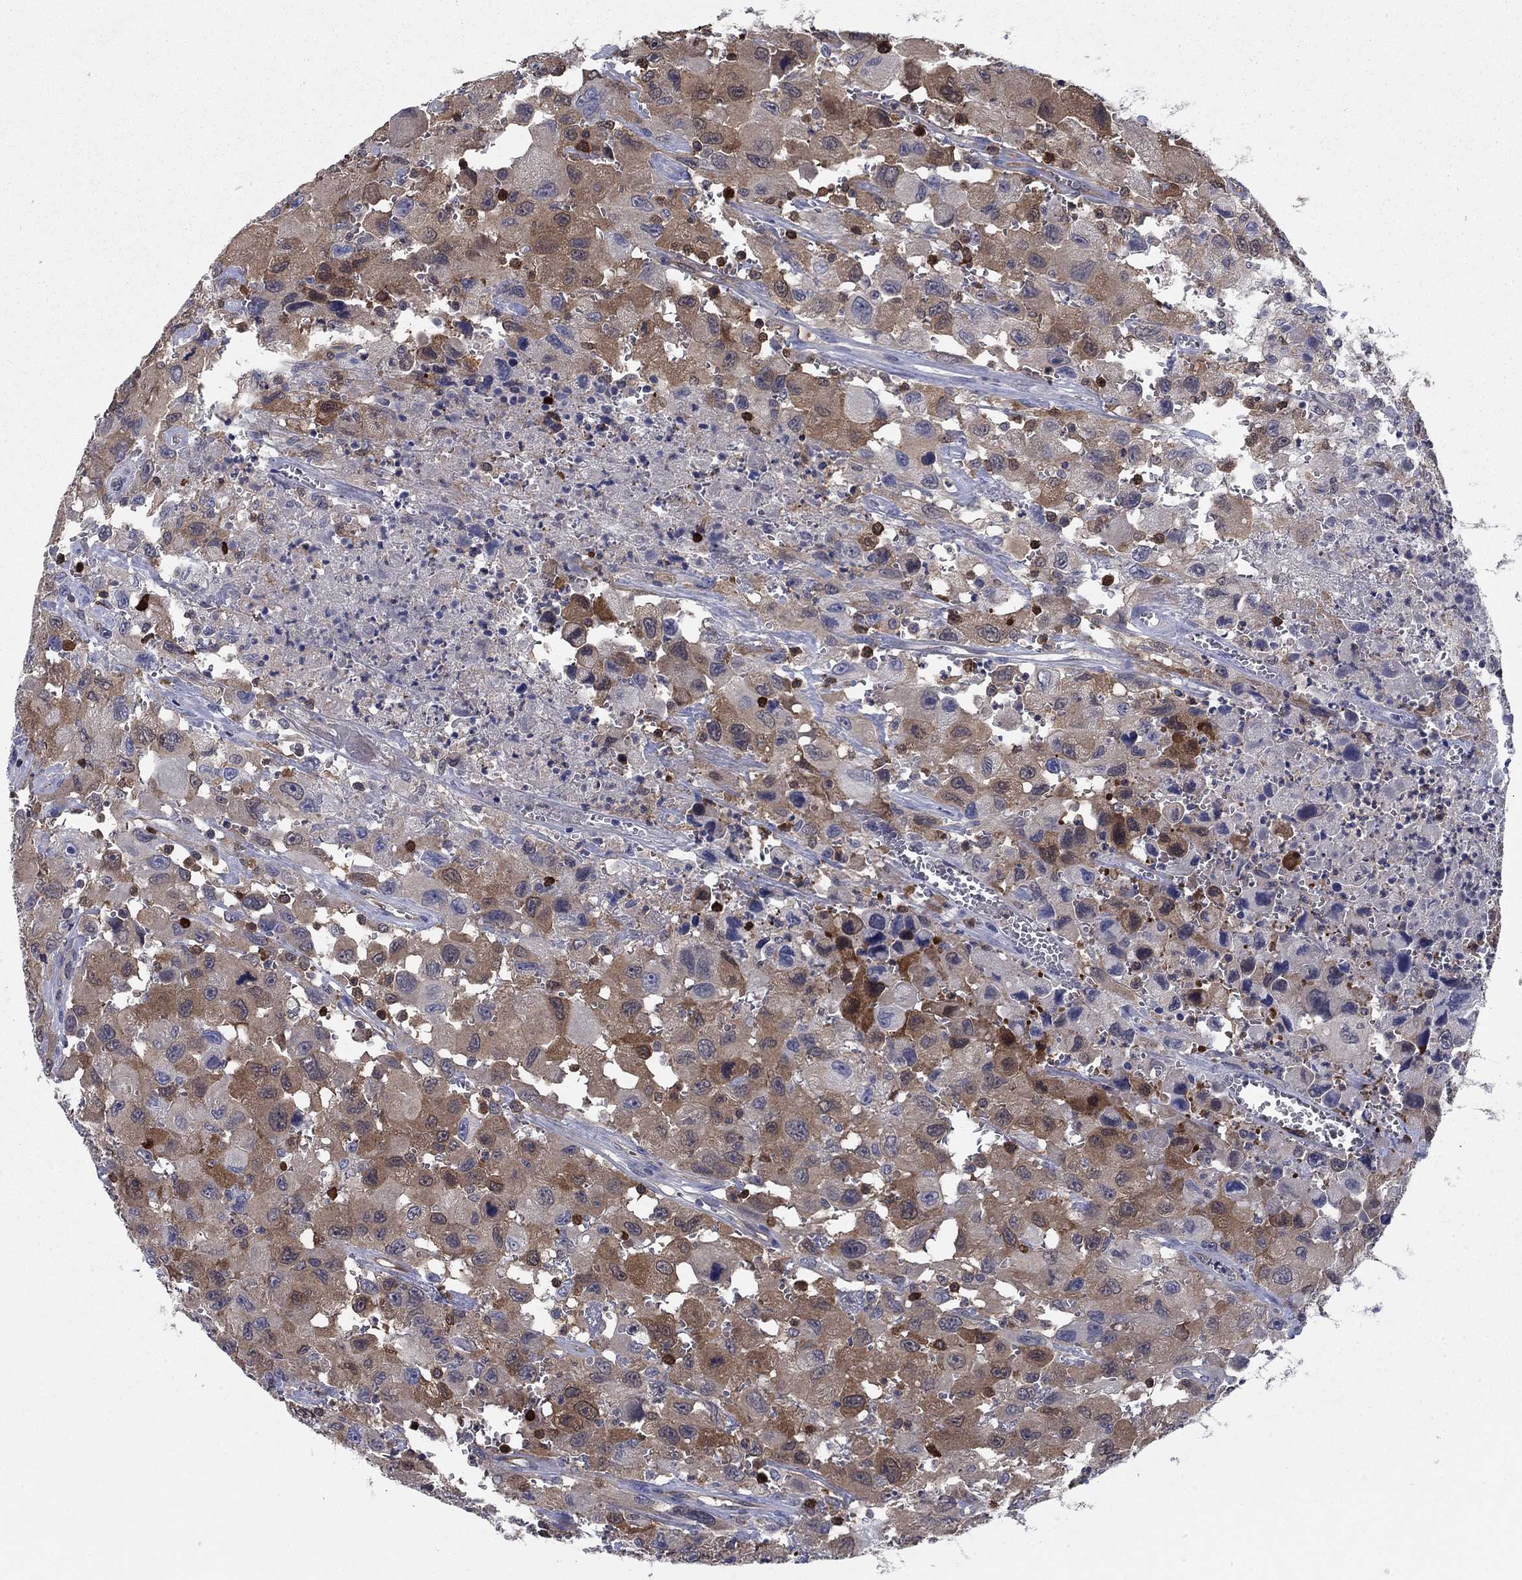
{"staining": {"intensity": "moderate", "quantity": "25%-75%", "location": "cytoplasmic/membranous"}, "tissue": "head and neck cancer", "cell_type": "Tumor cells", "image_type": "cancer", "snomed": [{"axis": "morphology", "description": "Squamous cell carcinoma, NOS"}, {"axis": "morphology", "description": "Squamous cell carcinoma, metastatic, NOS"}, {"axis": "topography", "description": "Oral tissue"}, {"axis": "topography", "description": "Head-Neck"}], "caption": "Immunohistochemical staining of human head and neck cancer demonstrates medium levels of moderate cytoplasmic/membranous protein positivity in approximately 25%-75% of tumor cells. (DAB (3,3'-diaminobenzidine) = brown stain, brightfield microscopy at high magnification).", "gene": "STMN1", "patient": {"sex": "female", "age": 85}}